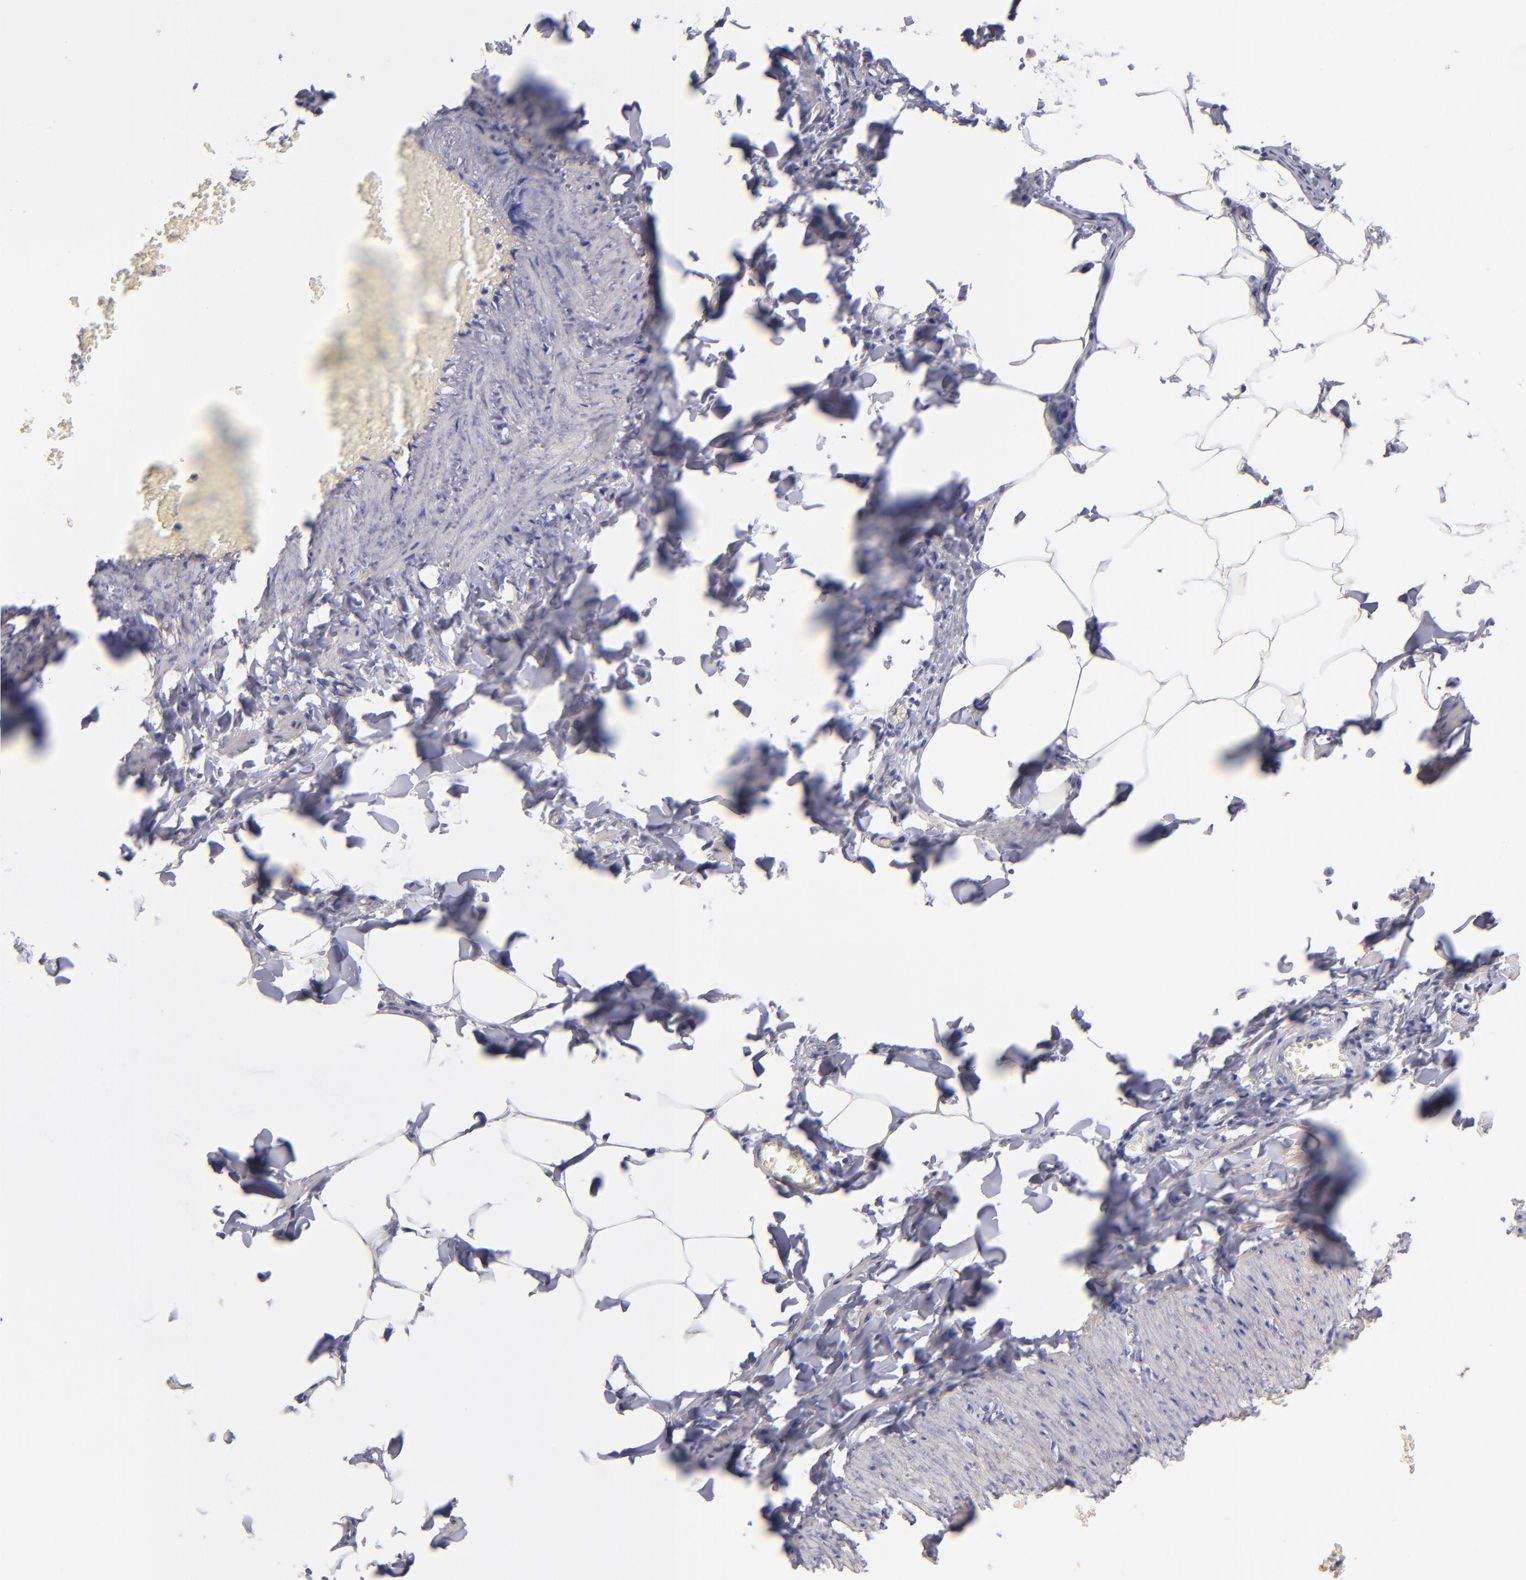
{"staining": {"intensity": "negative", "quantity": "none", "location": "none"}, "tissue": "adipose tissue", "cell_type": "Adipocytes", "image_type": "normal", "snomed": [{"axis": "morphology", "description": "Normal tissue, NOS"}, {"axis": "topography", "description": "Vascular tissue"}], "caption": "Human adipose tissue stained for a protein using immunohistochemistry shows no expression in adipocytes.", "gene": "ENTPD1", "patient": {"sex": "male", "age": 41}}